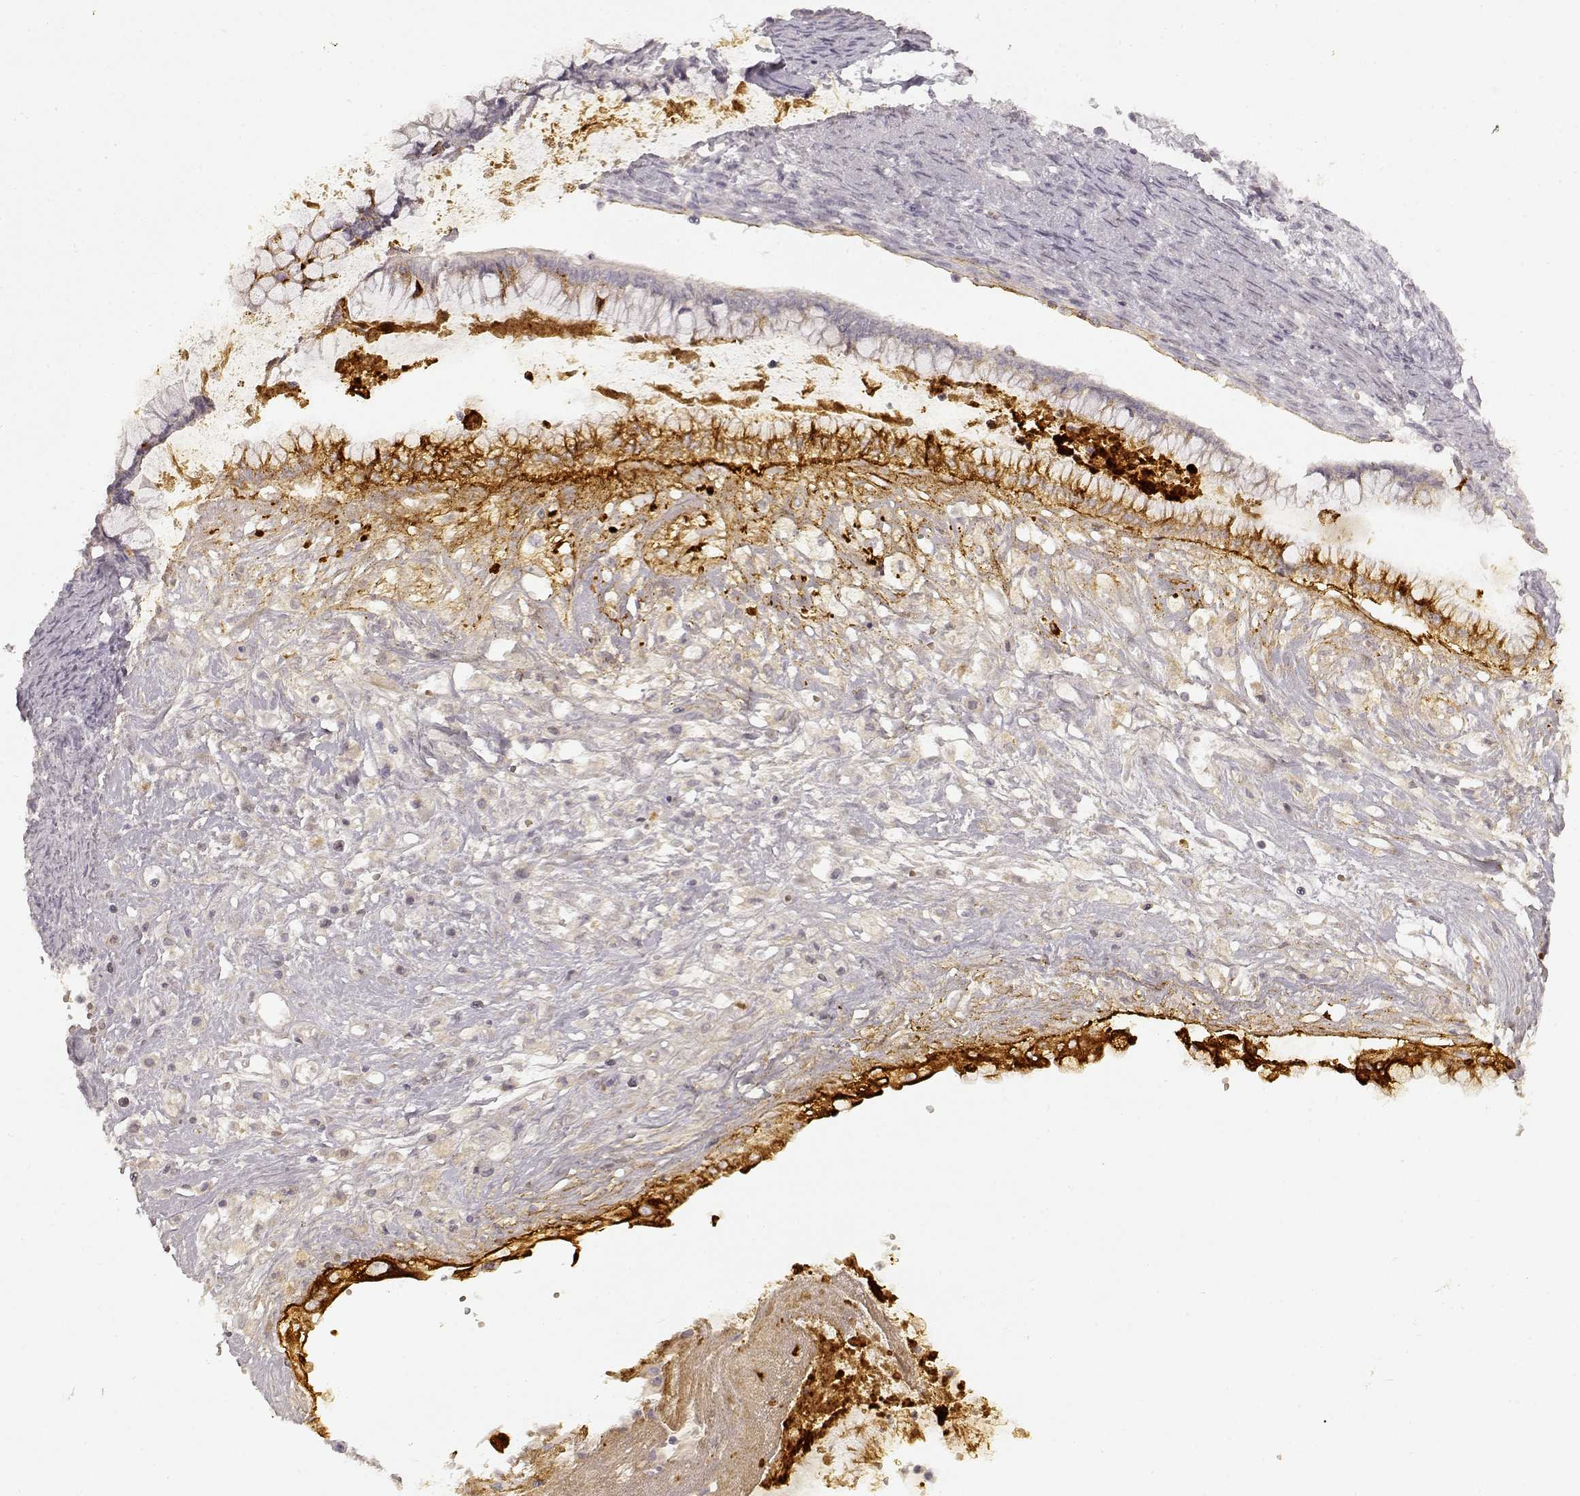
{"staining": {"intensity": "strong", "quantity": ">75%", "location": "cytoplasmic/membranous"}, "tissue": "ovarian cancer", "cell_type": "Tumor cells", "image_type": "cancer", "snomed": [{"axis": "morphology", "description": "Cystadenocarcinoma, mucinous, NOS"}, {"axis": "topography", "description": "Ovary"}], "caption": "This histopathology image demonstrates IHC staining of ovarian cancer, with high strong cytoplasmic/membranous positivity in approximately >75% of tumor cells.", "gene": "LAMC2", "patient": {"sex": "female", "age": 67}}